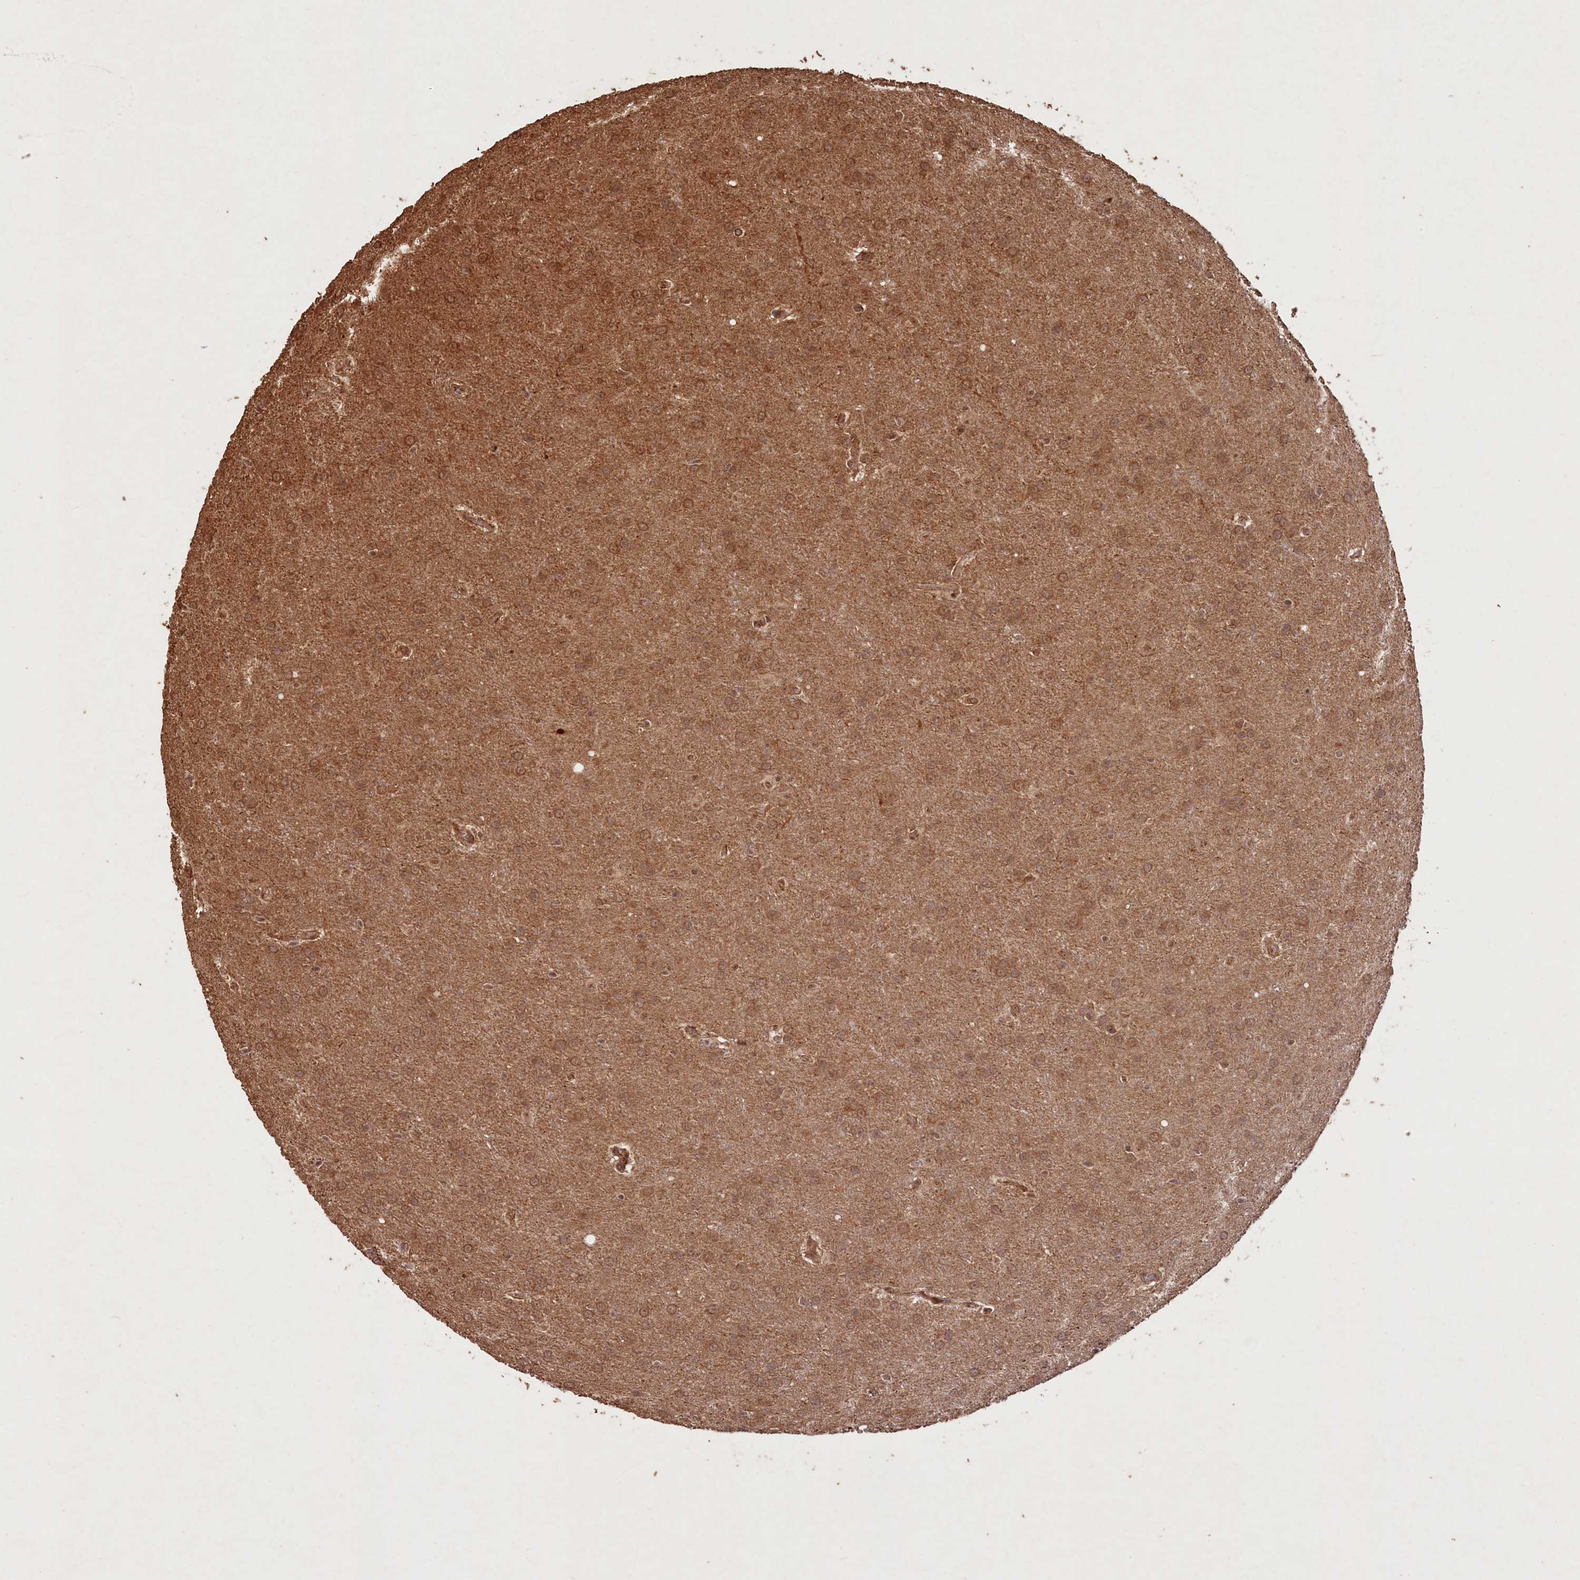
{"staining": {"intensity": "moderate", "quantity": ">75%", "location": "cytoplasmic/membranous,nuclear"}, "tissue": "glioma", "cell_type": "Tumor cells", "image_type": "cancer", "snomed": [{"axis": "morphology", "description": "Glioma, malignant, Low grade"}, {"axis": "topography", "description": "Brain"}], "caption": "Malignant glioma (low-grade) was stained to show a protein in brown. There is medium levels of moderate cytoplasmic/membranous and nuclear positivity in about >75% of tumor cells. Using DAB (3,3'-diaminobenzidine) (brown) and hematoxylin (blue) stains, captured at high magnification using brightfield microscopy.", "gene": "SHPRH", "patient": {"sex": "female", "age": 32}}